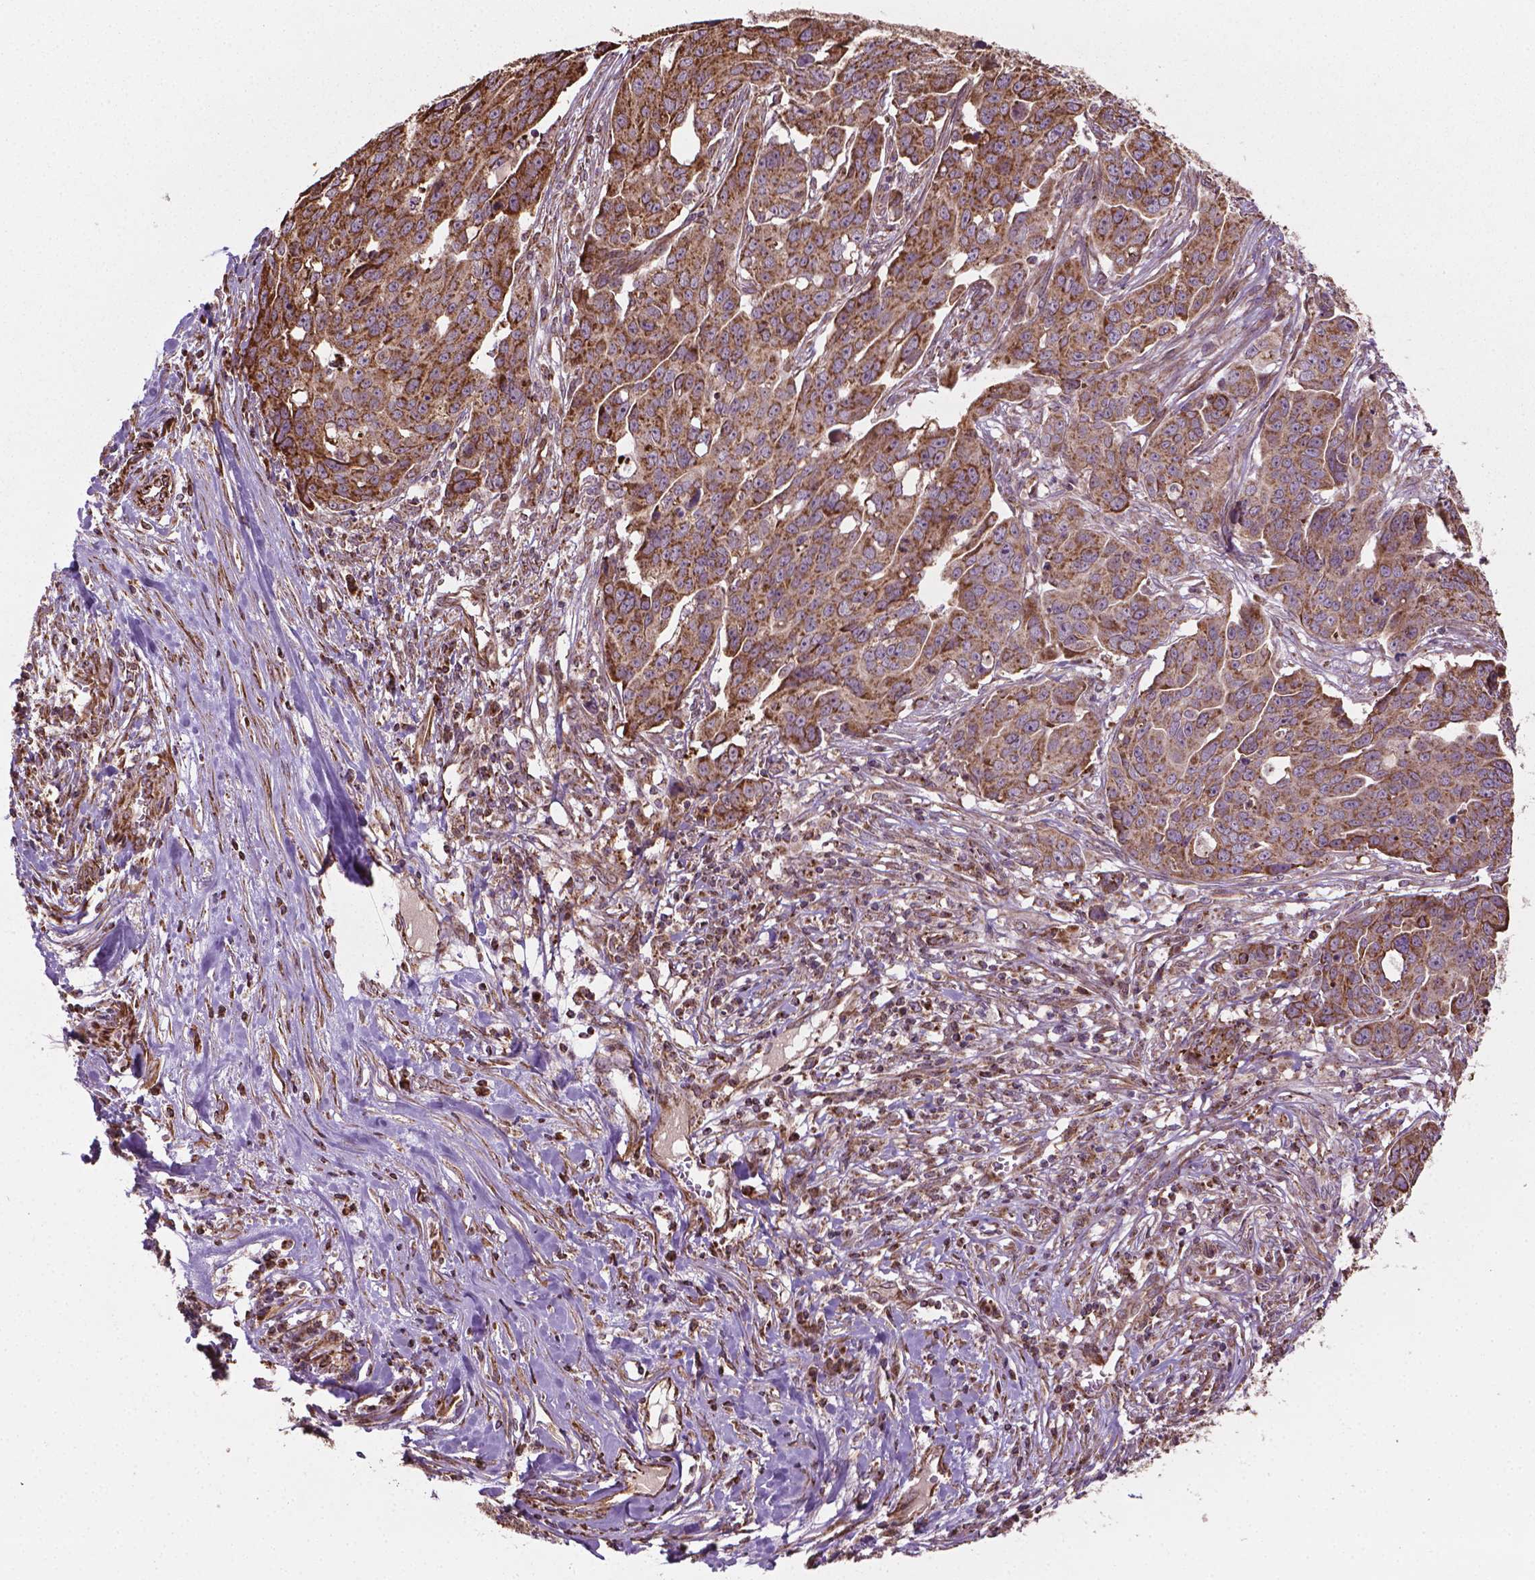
{"staining": {"intensity": "weak", "quantity": ">75%", "location": "cytoplasmic/membranous"}, "tissue": "ovarian cancer", "cell_type": "Tumor cells", "image_type": "cancer", "snomed": [{"axis": "morphology", "description": "Carcinoma, endometroid"}, {"axis": "topography", "description": "Ovary"}], "caption": "This histopathology image displays immunohistochemistry staining of ovarian endometroid carcinoma, with low weak cytoplasmic/membranous positivity in approximately >75% of tumor cells.", "gene": "HS3ST3A1", "patient": {"sex": "female", "age": 78}}